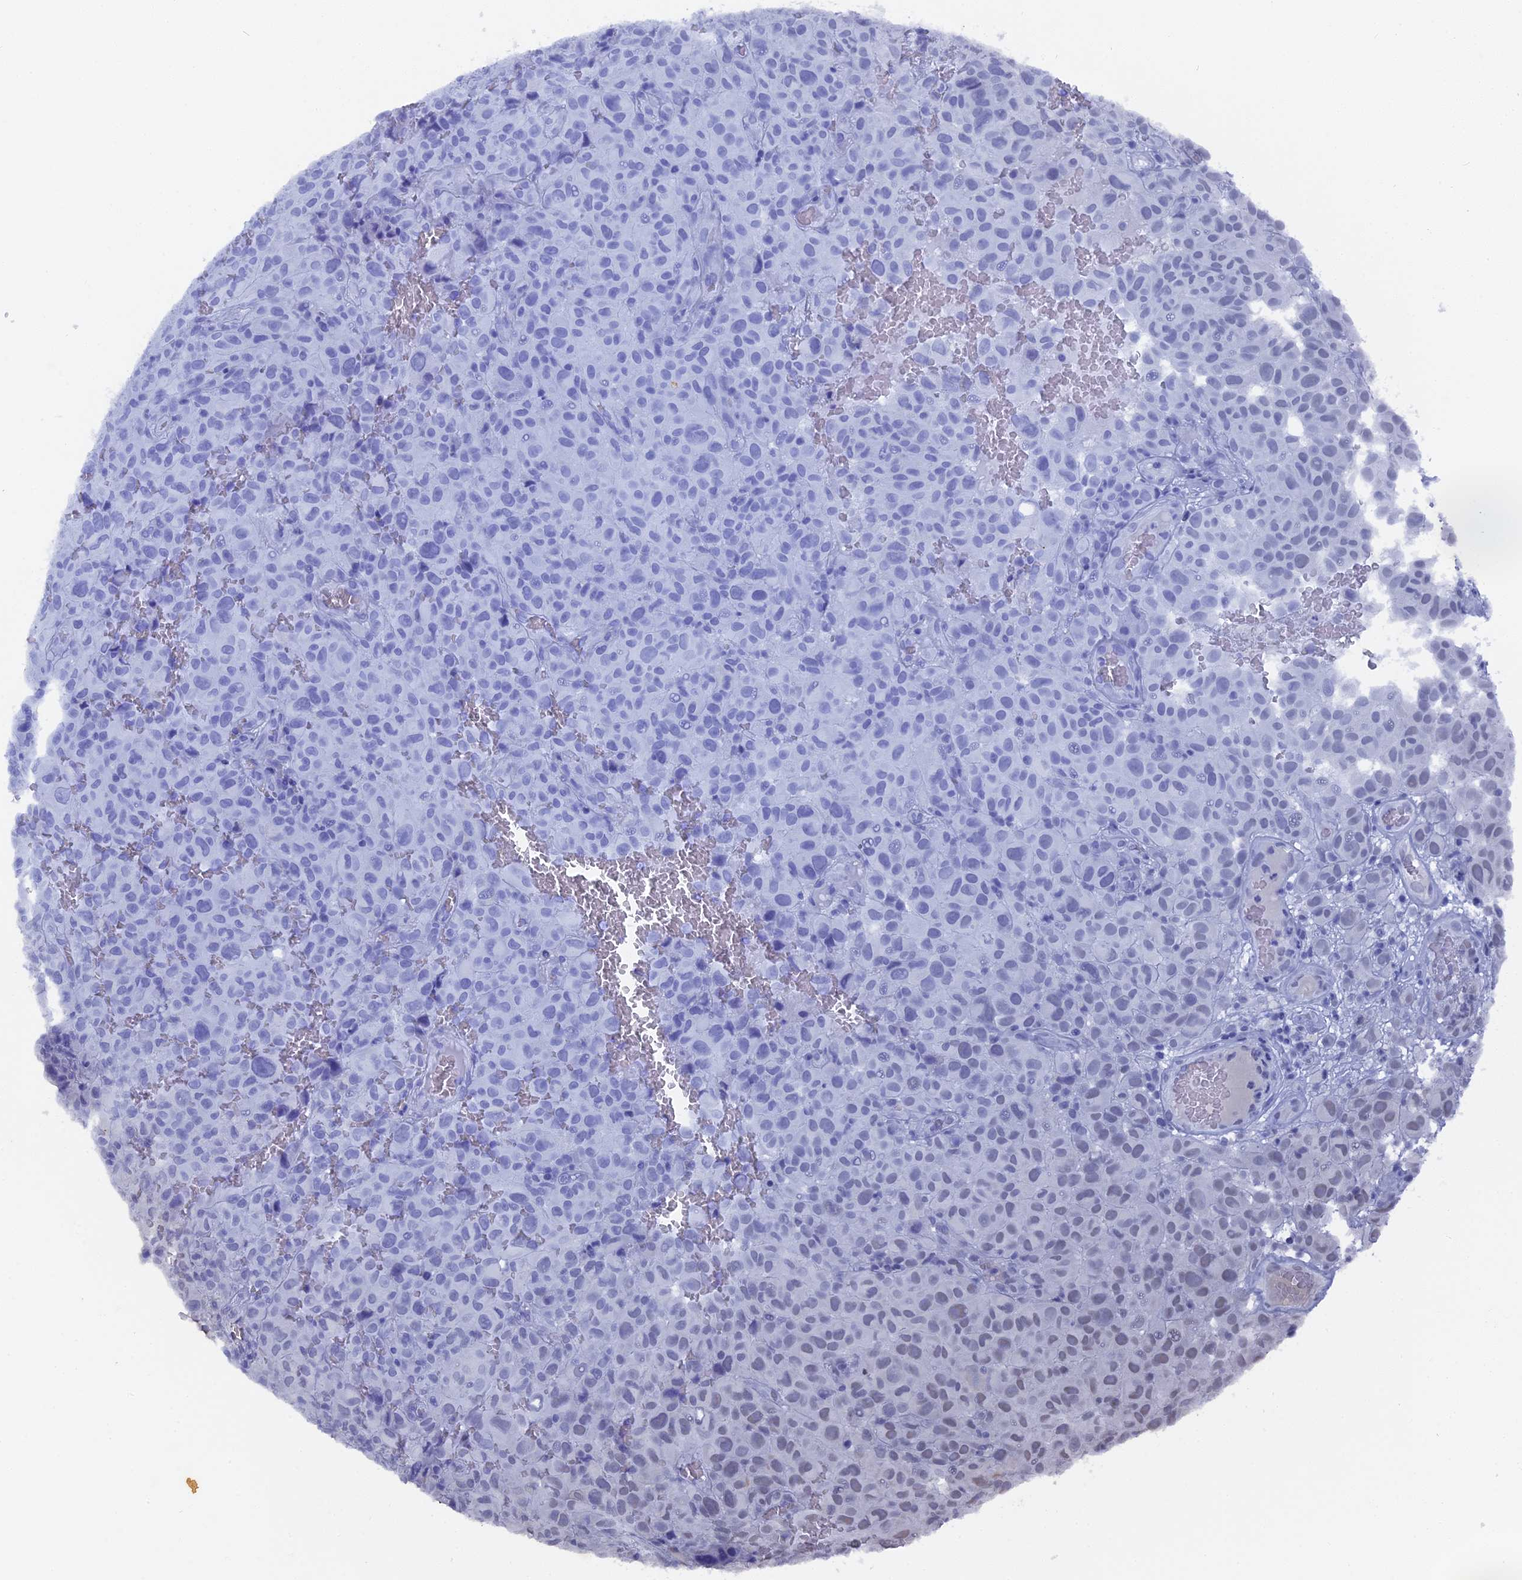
{"staining": {"intensity": "weak", "quantity": "25%-75%", "location": "nuclear"}, "tissue": "melanoma", "cell_type": "Tumor cells", "image_type": "cancer", "snomed": [{"axis": "morphology", "description": "Malignant melanoma, NOS"}, {"axis": "topography", "description": "Skin"}], "caption": "This is an image of immunohistochemistry (IHC) staining of malignant melanoma, which shows weak expression in the nuclear of tumor cells.", "gene": "SF3A2", "patient": {"sex": "female", "age": 82}}